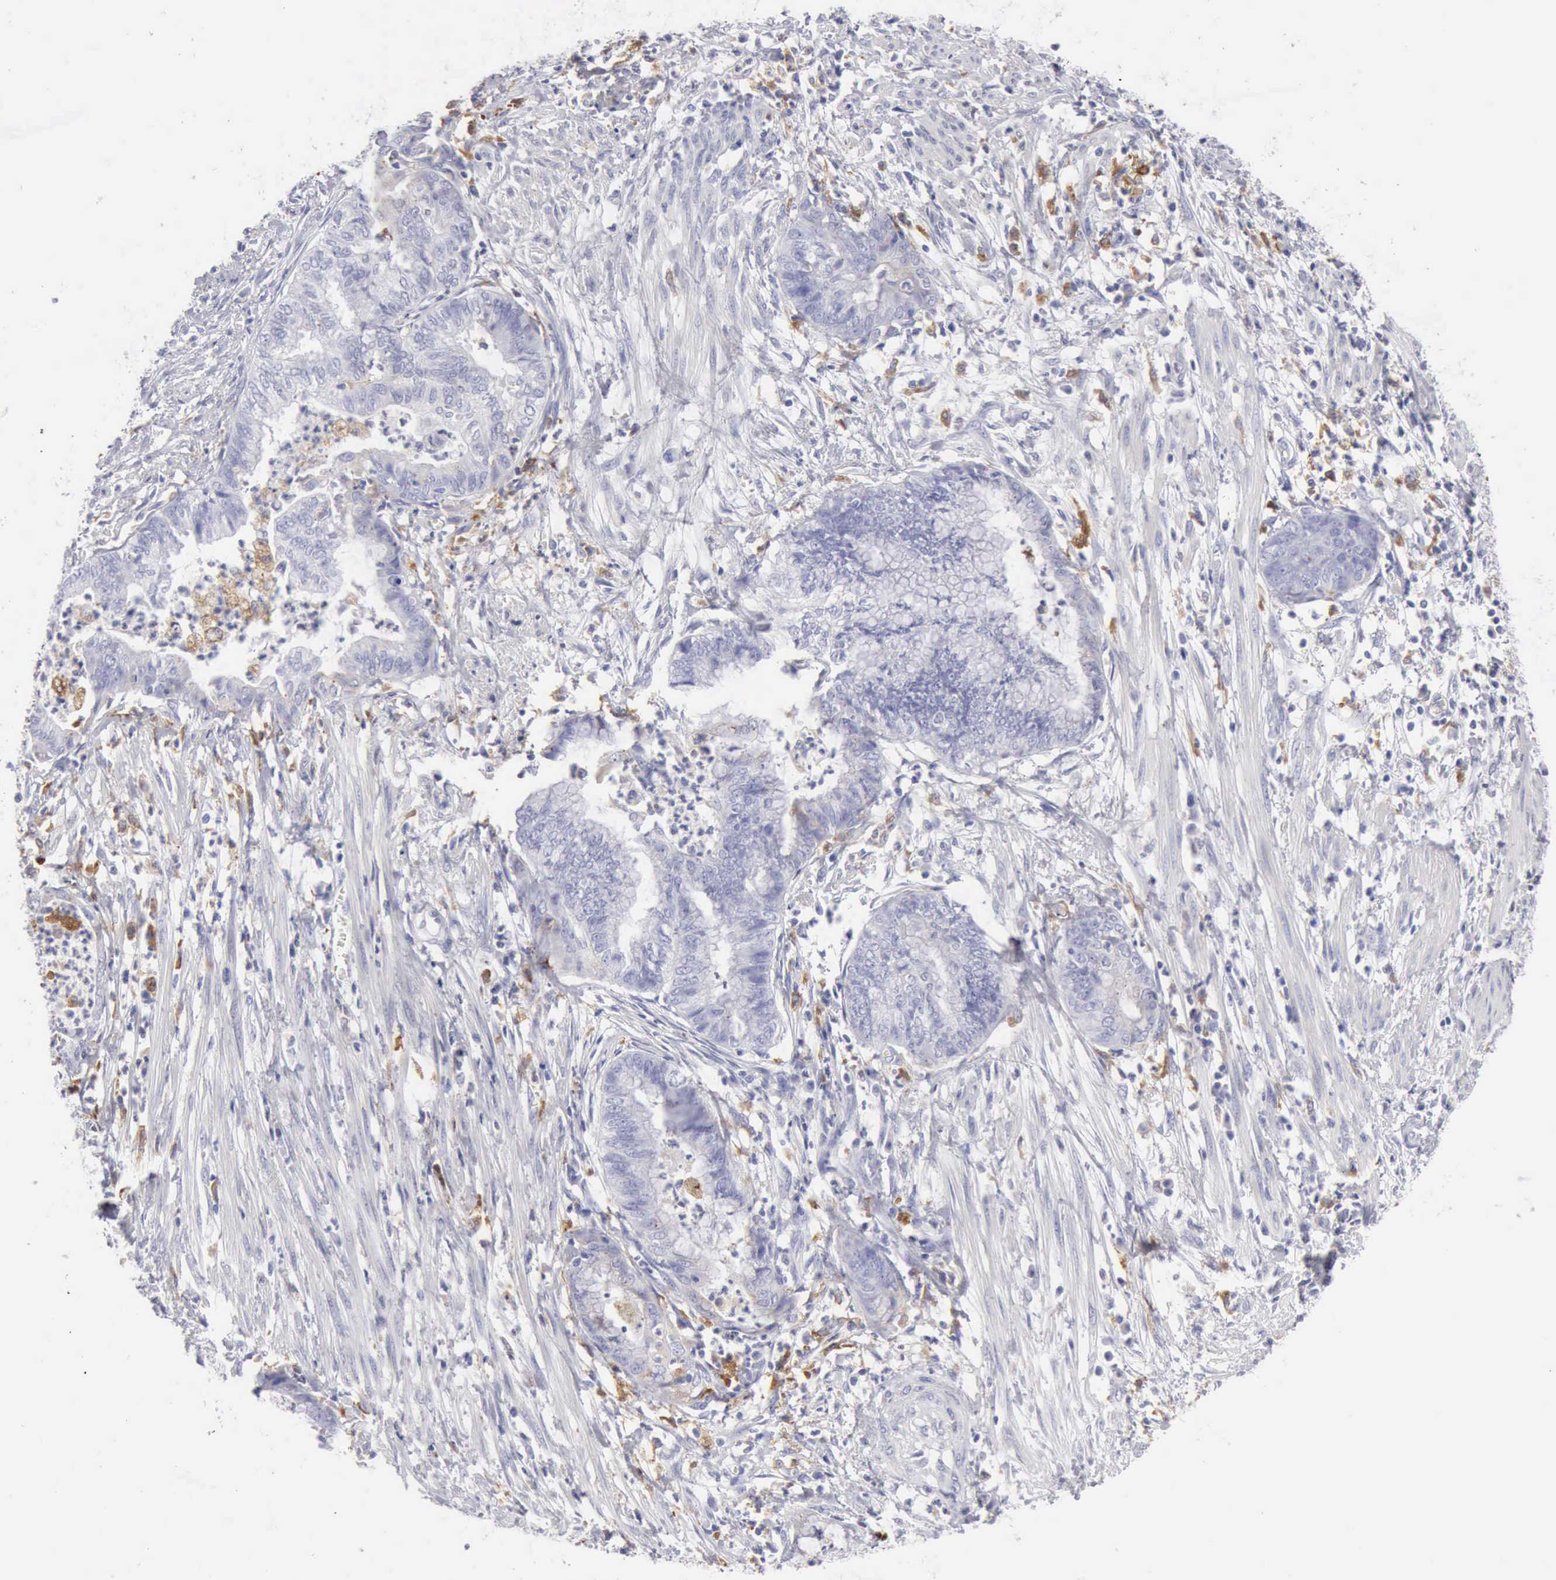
{"staining": {"intensity": "negative", "quantity": "none", "location": "none"}, "tissue": "endometrial cancer", "cell_type": "Tumor cells", "image_type": "cancer", "snomed": [{"axis": "morphology", "description": "Necrosis, NOS"}, {"axis": "morphology", "description": "Adenocarcinoma, NOS"}, {"axis": "topography", "description": "Endometrium"}], "caption": "Tumor cells are negative for protein expression in human endometrial adenocarcinoma.", "gene": "CTSS", "patient": {"sex": "female", "age": 79}}